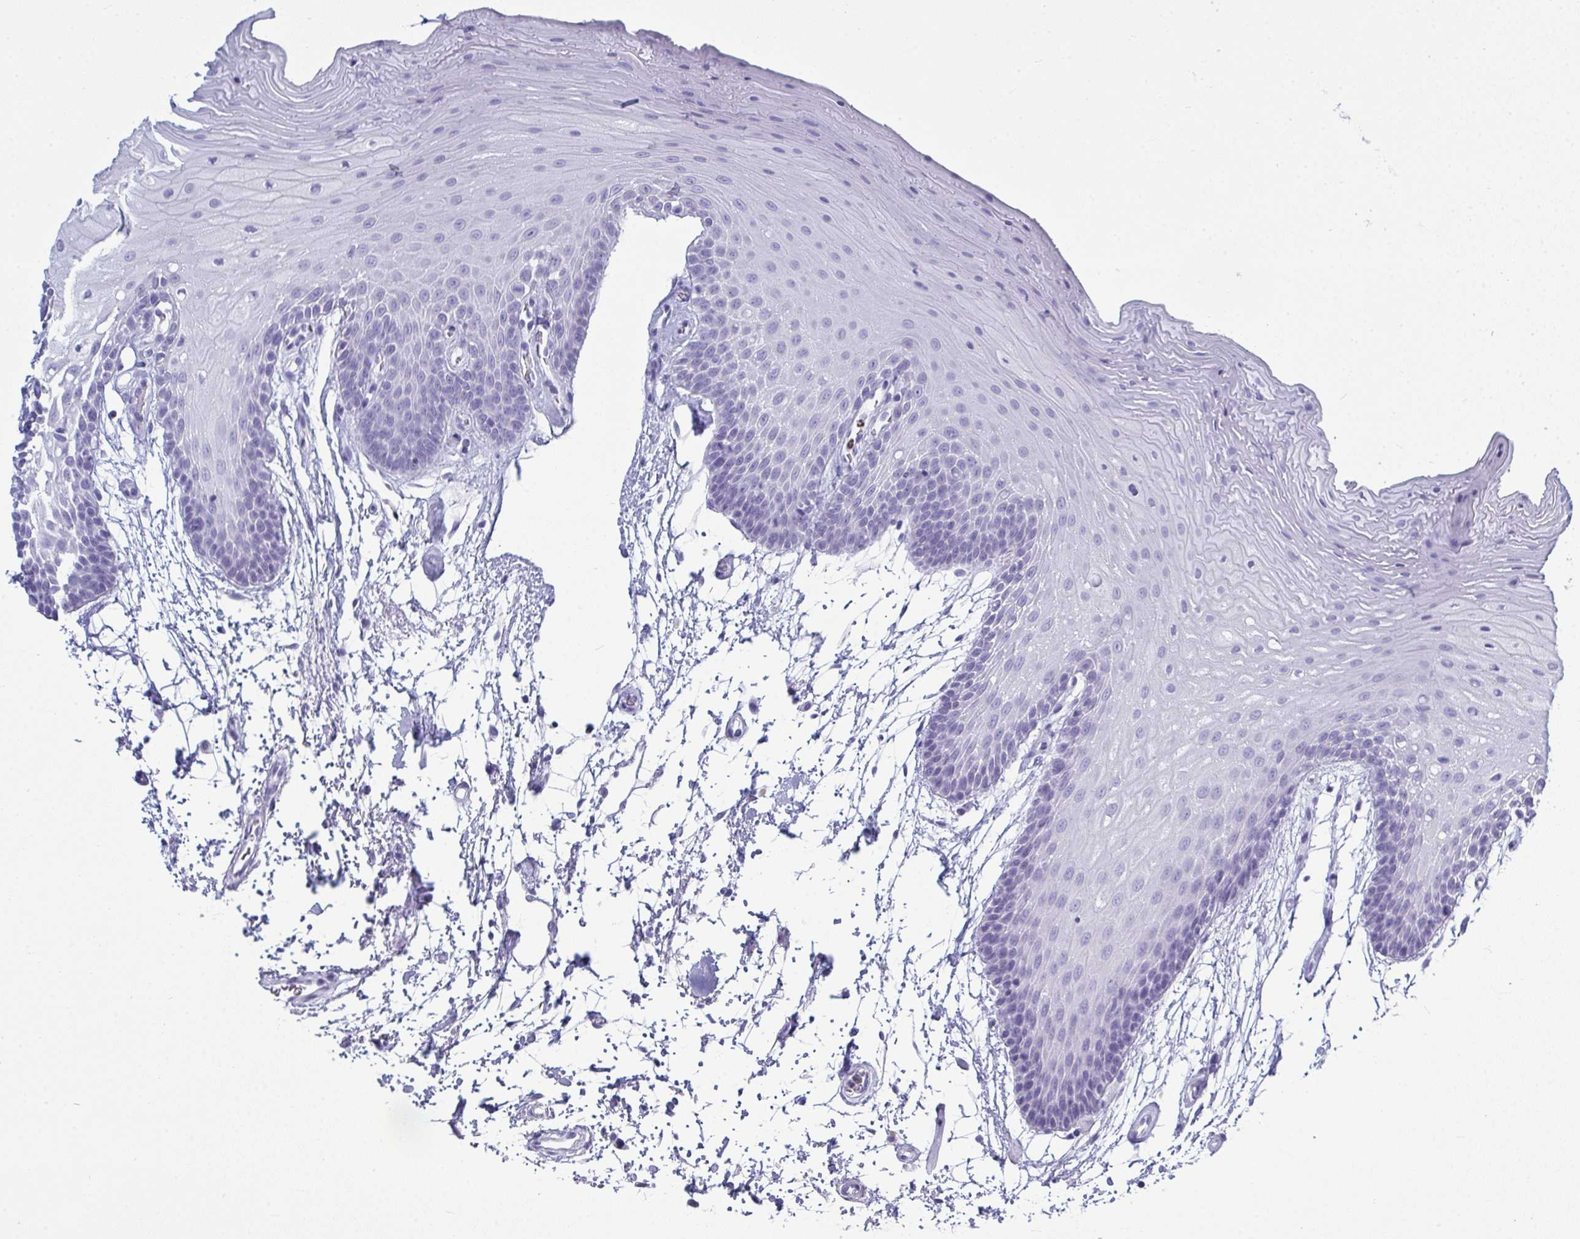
{"staining": {"intensity": "negative", "quantity": "none", "location": "none"}, "tissue": "oral mucosa", "cell_type": "Squamous epithelial cells", "image_type": "normal", "snomed": [{"axis": "morphology", "description": "Normal tissue, NOS"}, {"axis": "morphology", "description": "Squamous cell carcinoma, NOS"}, {"axis": "topography", "description": "Oral tissue"}, {"axis": "topography", "description": "Tounge, NOS"}, {"axis": "topography", "description": "Head-Neck"}], "caption": "An immunohistochemistry micrograph of benign oral mucosa is shown. There is no staining in squamous epithelial cells of oral mucosa.", "gene": "SERPINB10", "patient": {"sex": "male", "age": 62}}